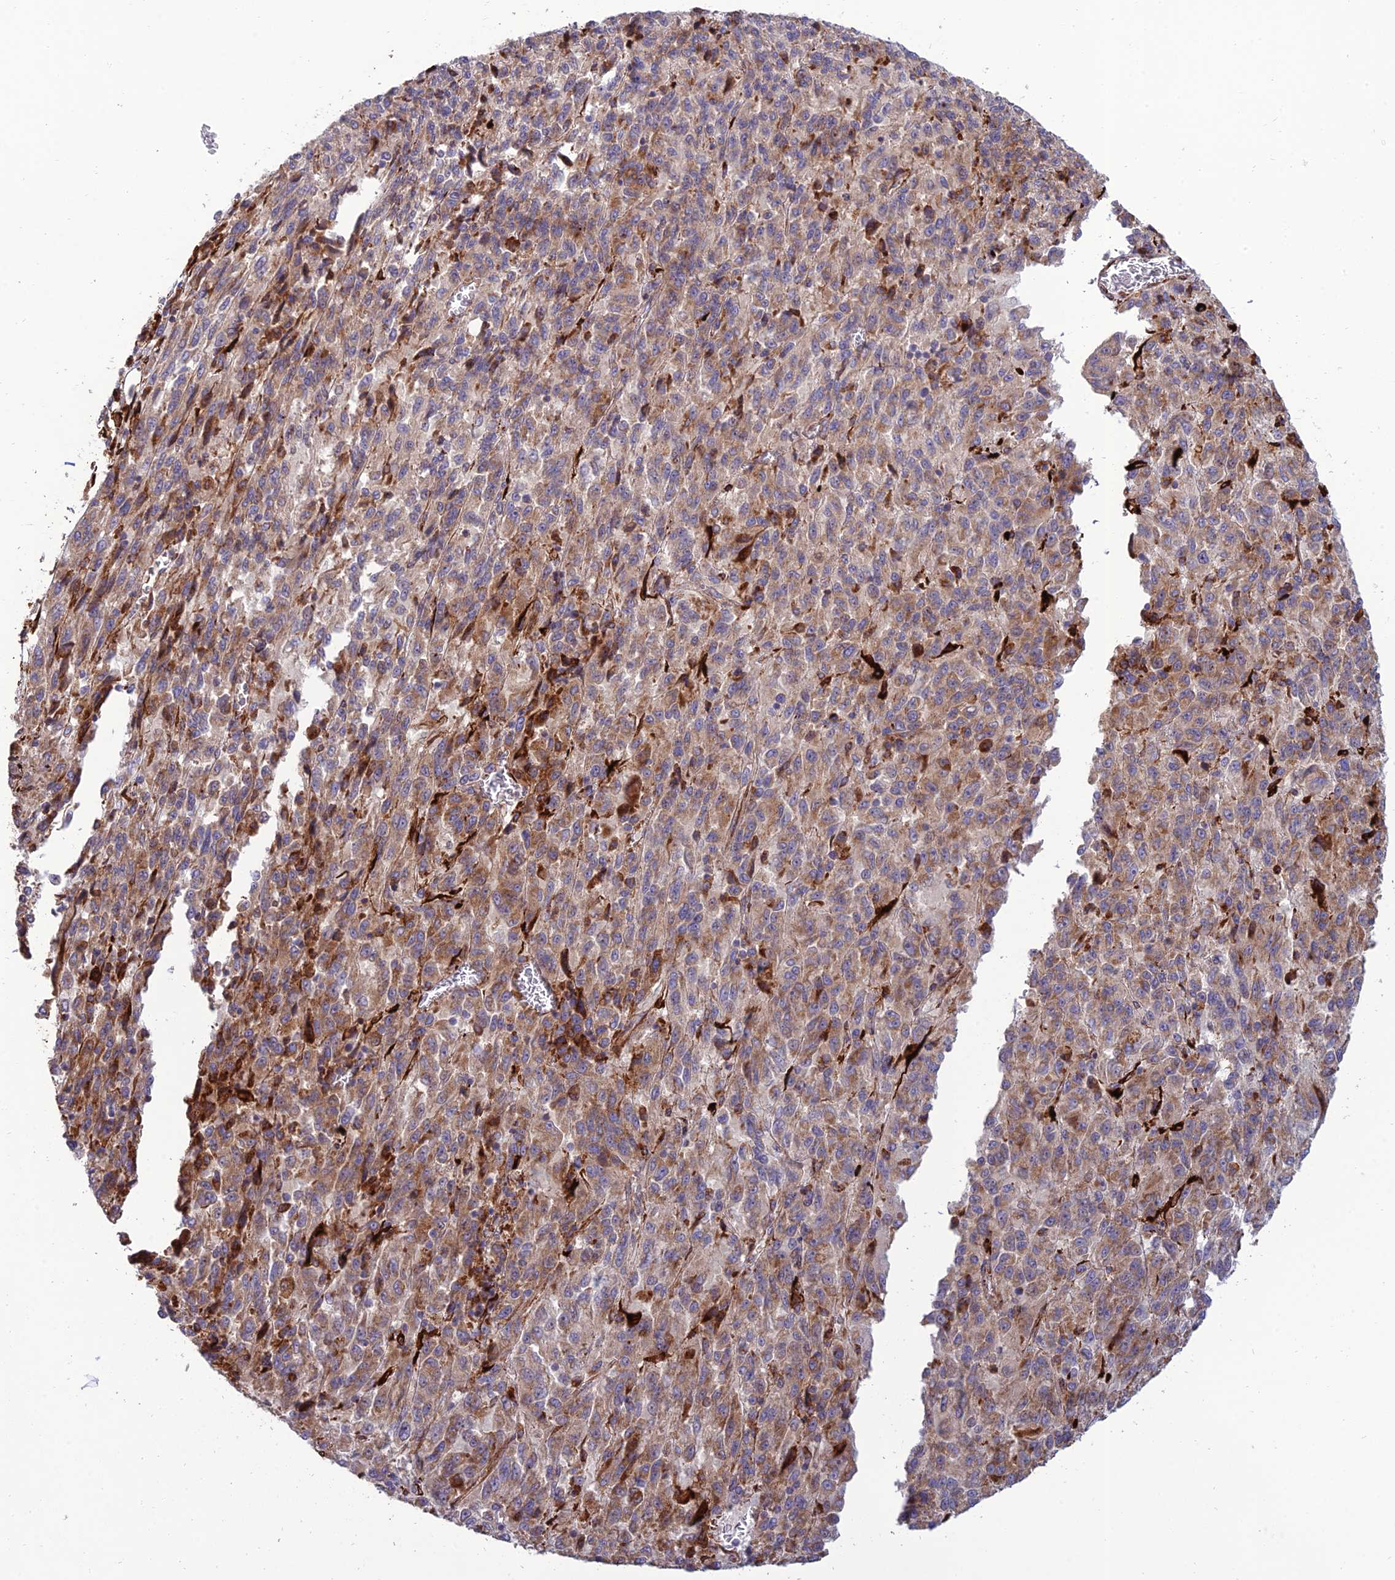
{"staining": {"intensity": "moderate", "quantity": ">75%", "location": "cytoplasmic/membranous"}, "tissue": "melanoma", "cell_type": "Tumor cells", "image_type": "cancer", "snomed": [{"axis": "morphology", "description": "Malignant melanoma, Metastatic site"}, {"axis": "topography", "description": "Lung"}], "caption": "This is a photomicrograph of immunohistochemistry (IHC) staining of malignant melanoma (metastatic site), which shows moderate positivity in the cytoplasmic/membranous of tumor cells.", "gene": "RCN3", "patient": {"sex": "male", "age": 64}}